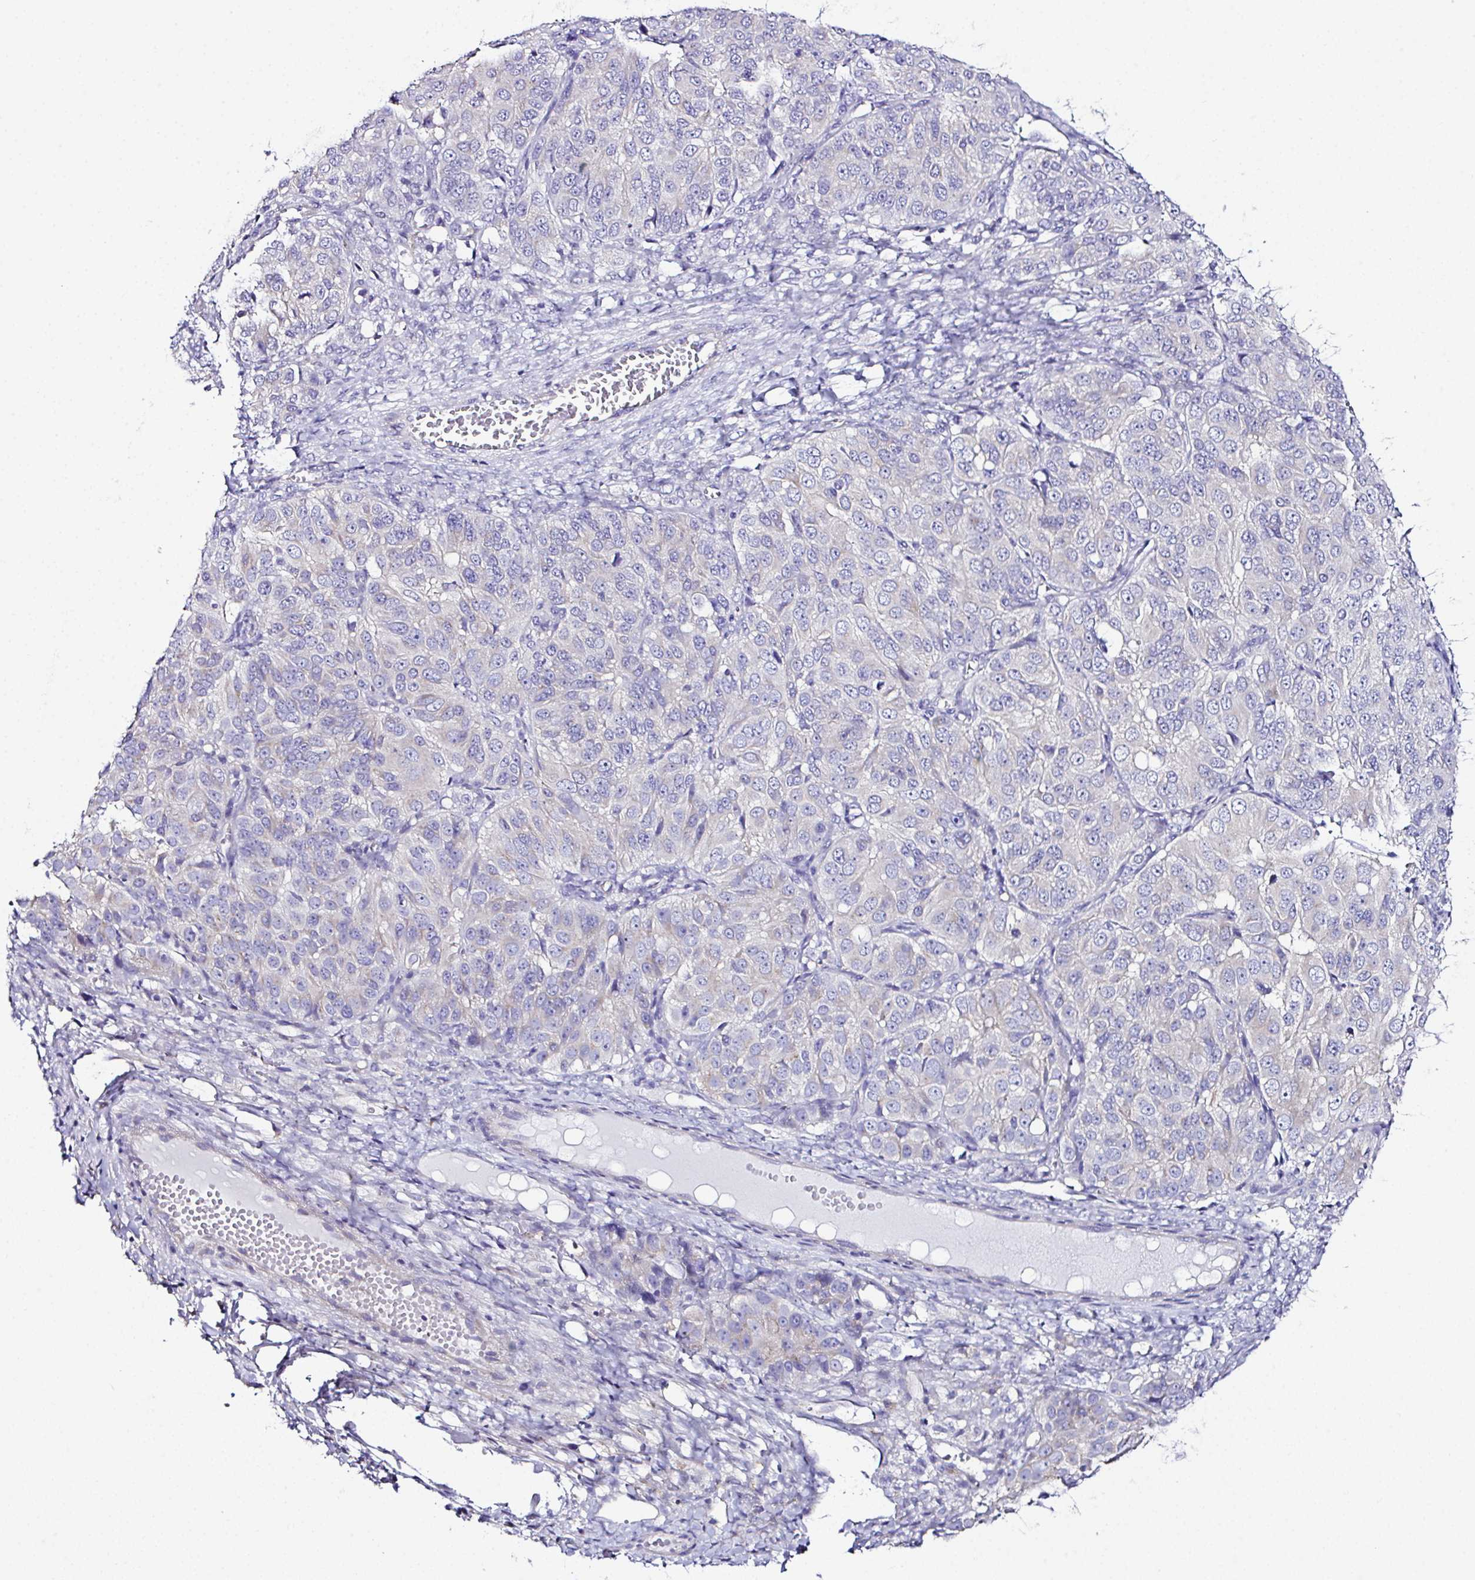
{"staining": {"intensity": "negative", "quantity": "none", "location": "none"}, "tissue": "ovarian cancer", "cell_type": "Tumor cells", "image_type": "cancer", "snomed": [{"axis": "morphology", "description": "Carcinoma, endometroid"}, {"axis": "topography", "description": "Ovary"}], "caption": "Micrograph shows no significant protein staining in tumor cells of ovarian cancer (endometroid carcinoma).", "gene": "OR4P4", "patient": {"sex": "female", "age": 51}}